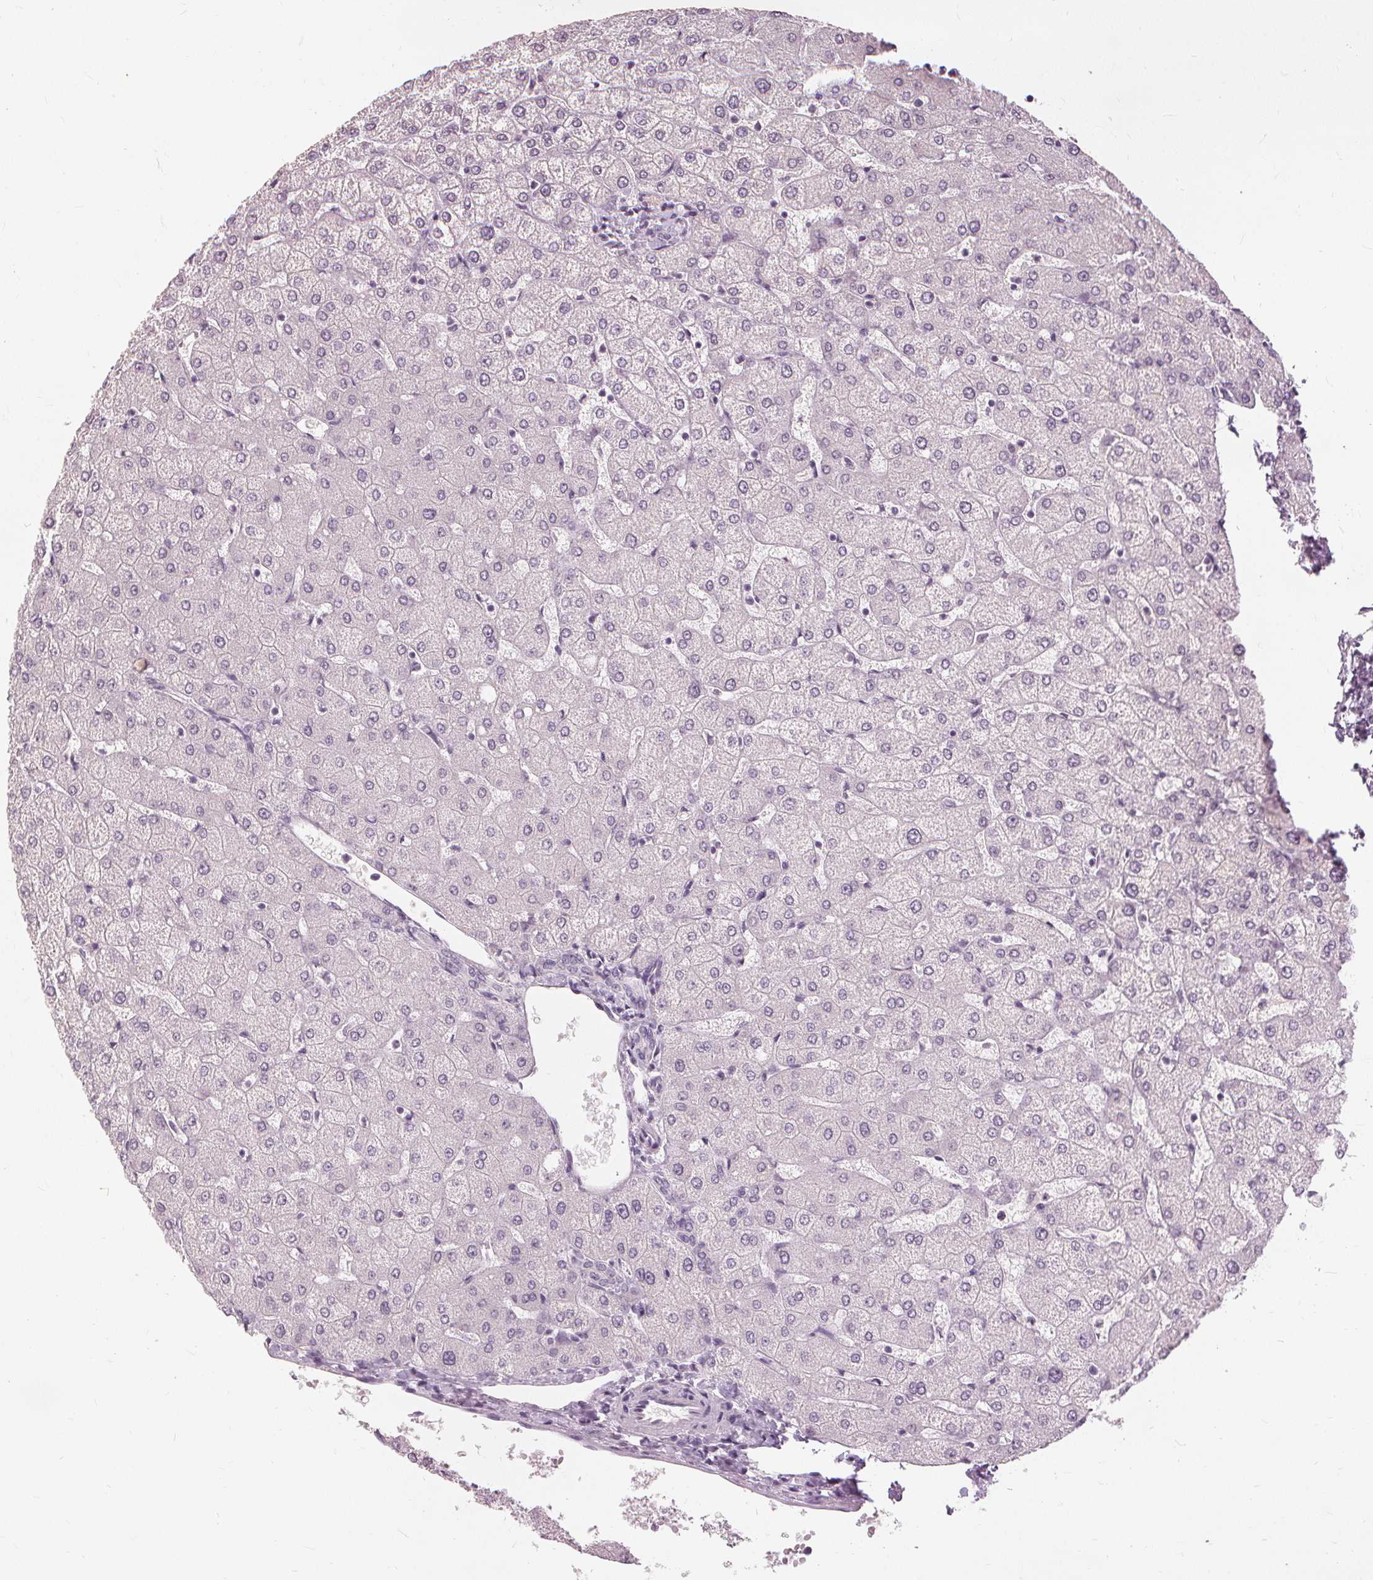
{"staining": {"intensity": "negative", "quantity": "none", "location": "none"}, "tissue": "liver", "cell_type": "Cholangiocytes", "image_type": "normal", "snomed": [{"axis": "morphology", "description": "Normal tissue, NOS"}, {"axis": "topography", "description": "Liver"}], "caption": "A photomicrograph of liver stained for a protein displays no brown staining in cholangiocytes.", "gene": "SFTPD", "patient": {"sex": "female", "age": 54}}